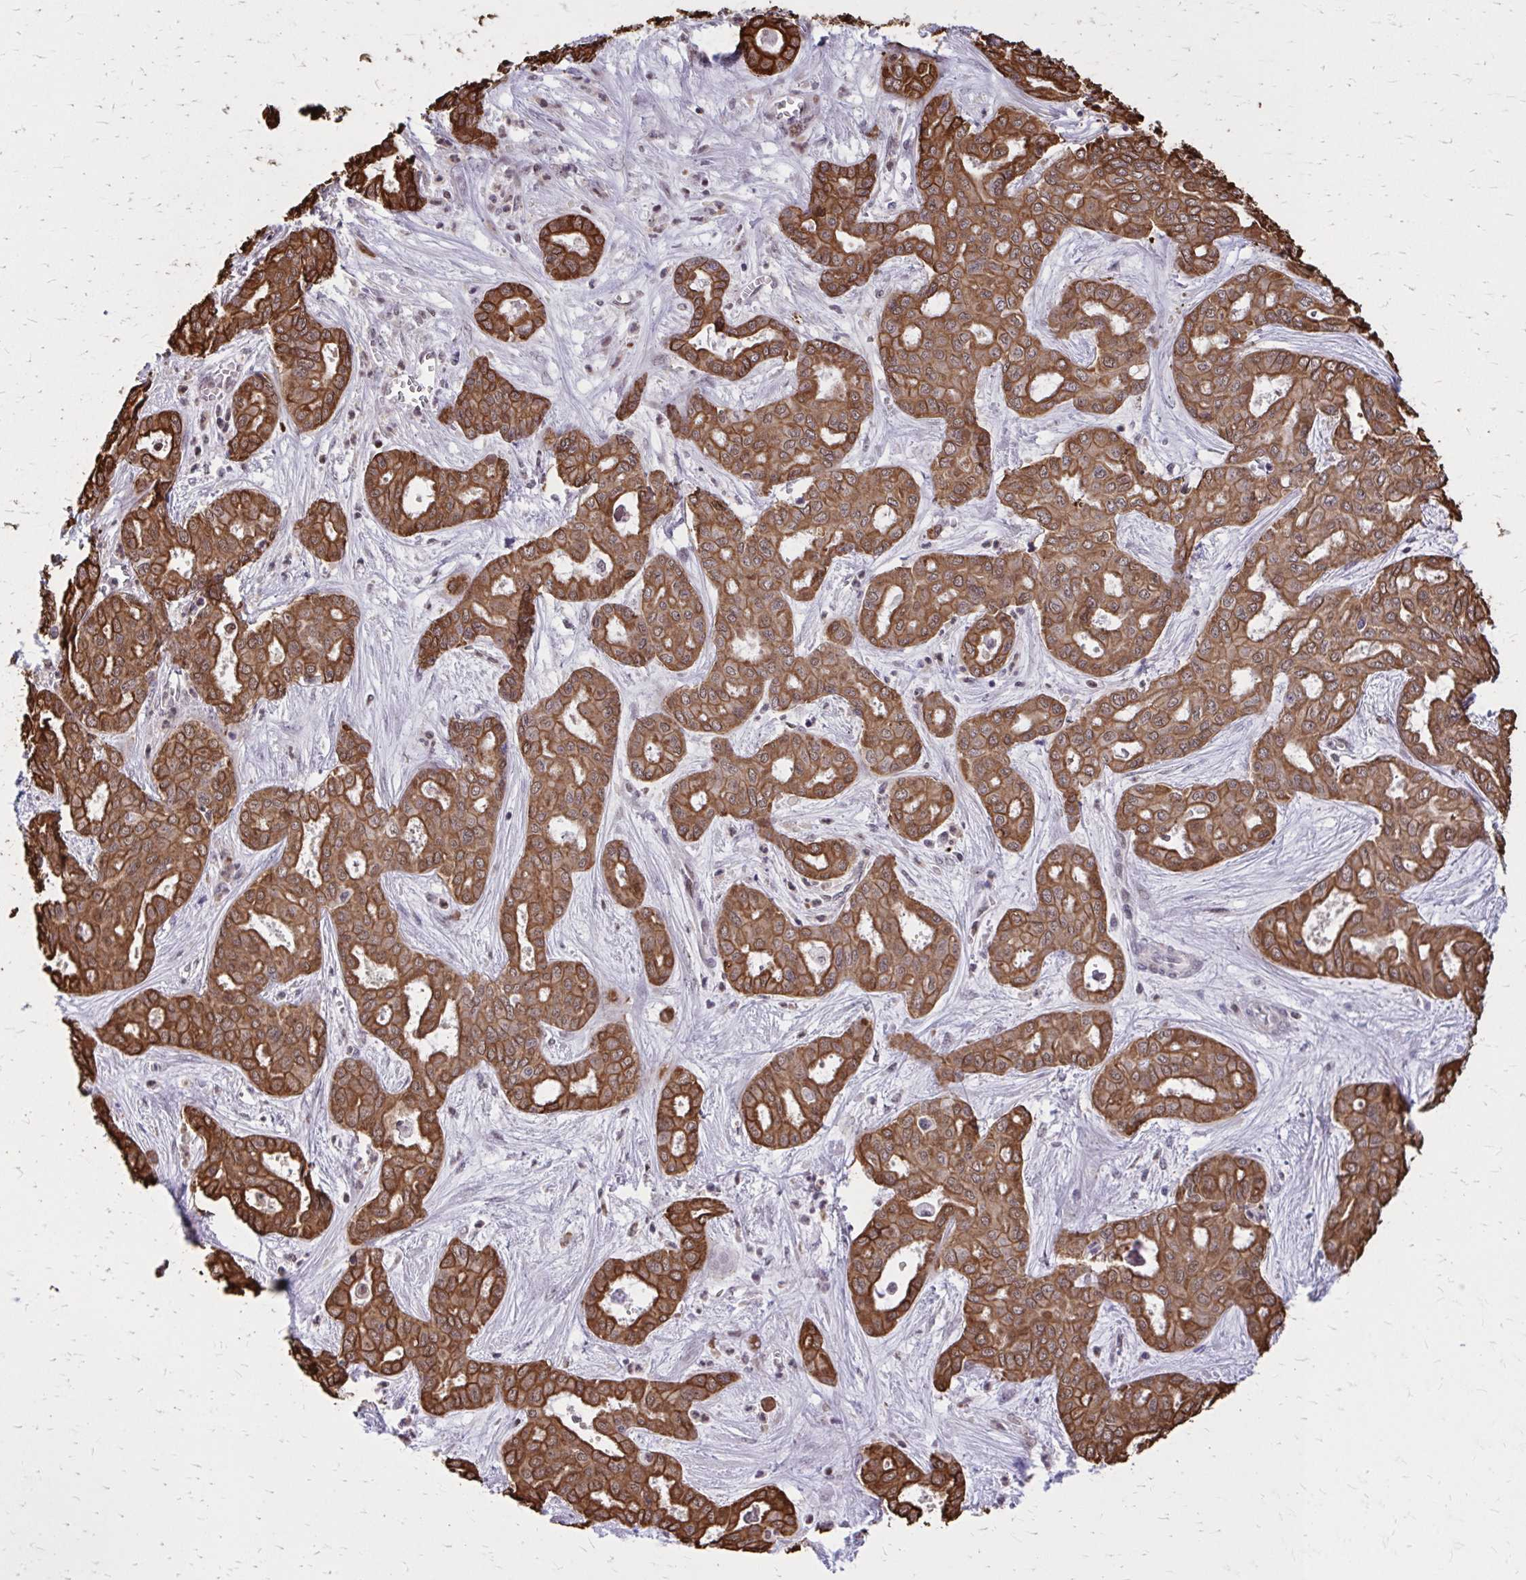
{"staining": {"intensity": "strong", "quantity": ">75%", "location": "cytoplasmic/membranous"}, "tissue": "liver cancer", "cell_type": "Tumor cells", "image_type": "cancer", "snomed": [{"axis": "morphology", "description": "Cholangiocarcinoma"}, {"axis": "topography", "description": "Liver"}], "caption": "A high amount of strong cytoplasmic/membranous positivity is appreciated in approximately >75% of tumor cells in liver cancer tissue. (Brightfield microscopy of DAB IHC at high magnification).", "gene": "ANKRD30B", "patient": {"sex": "female", "age": 64}}